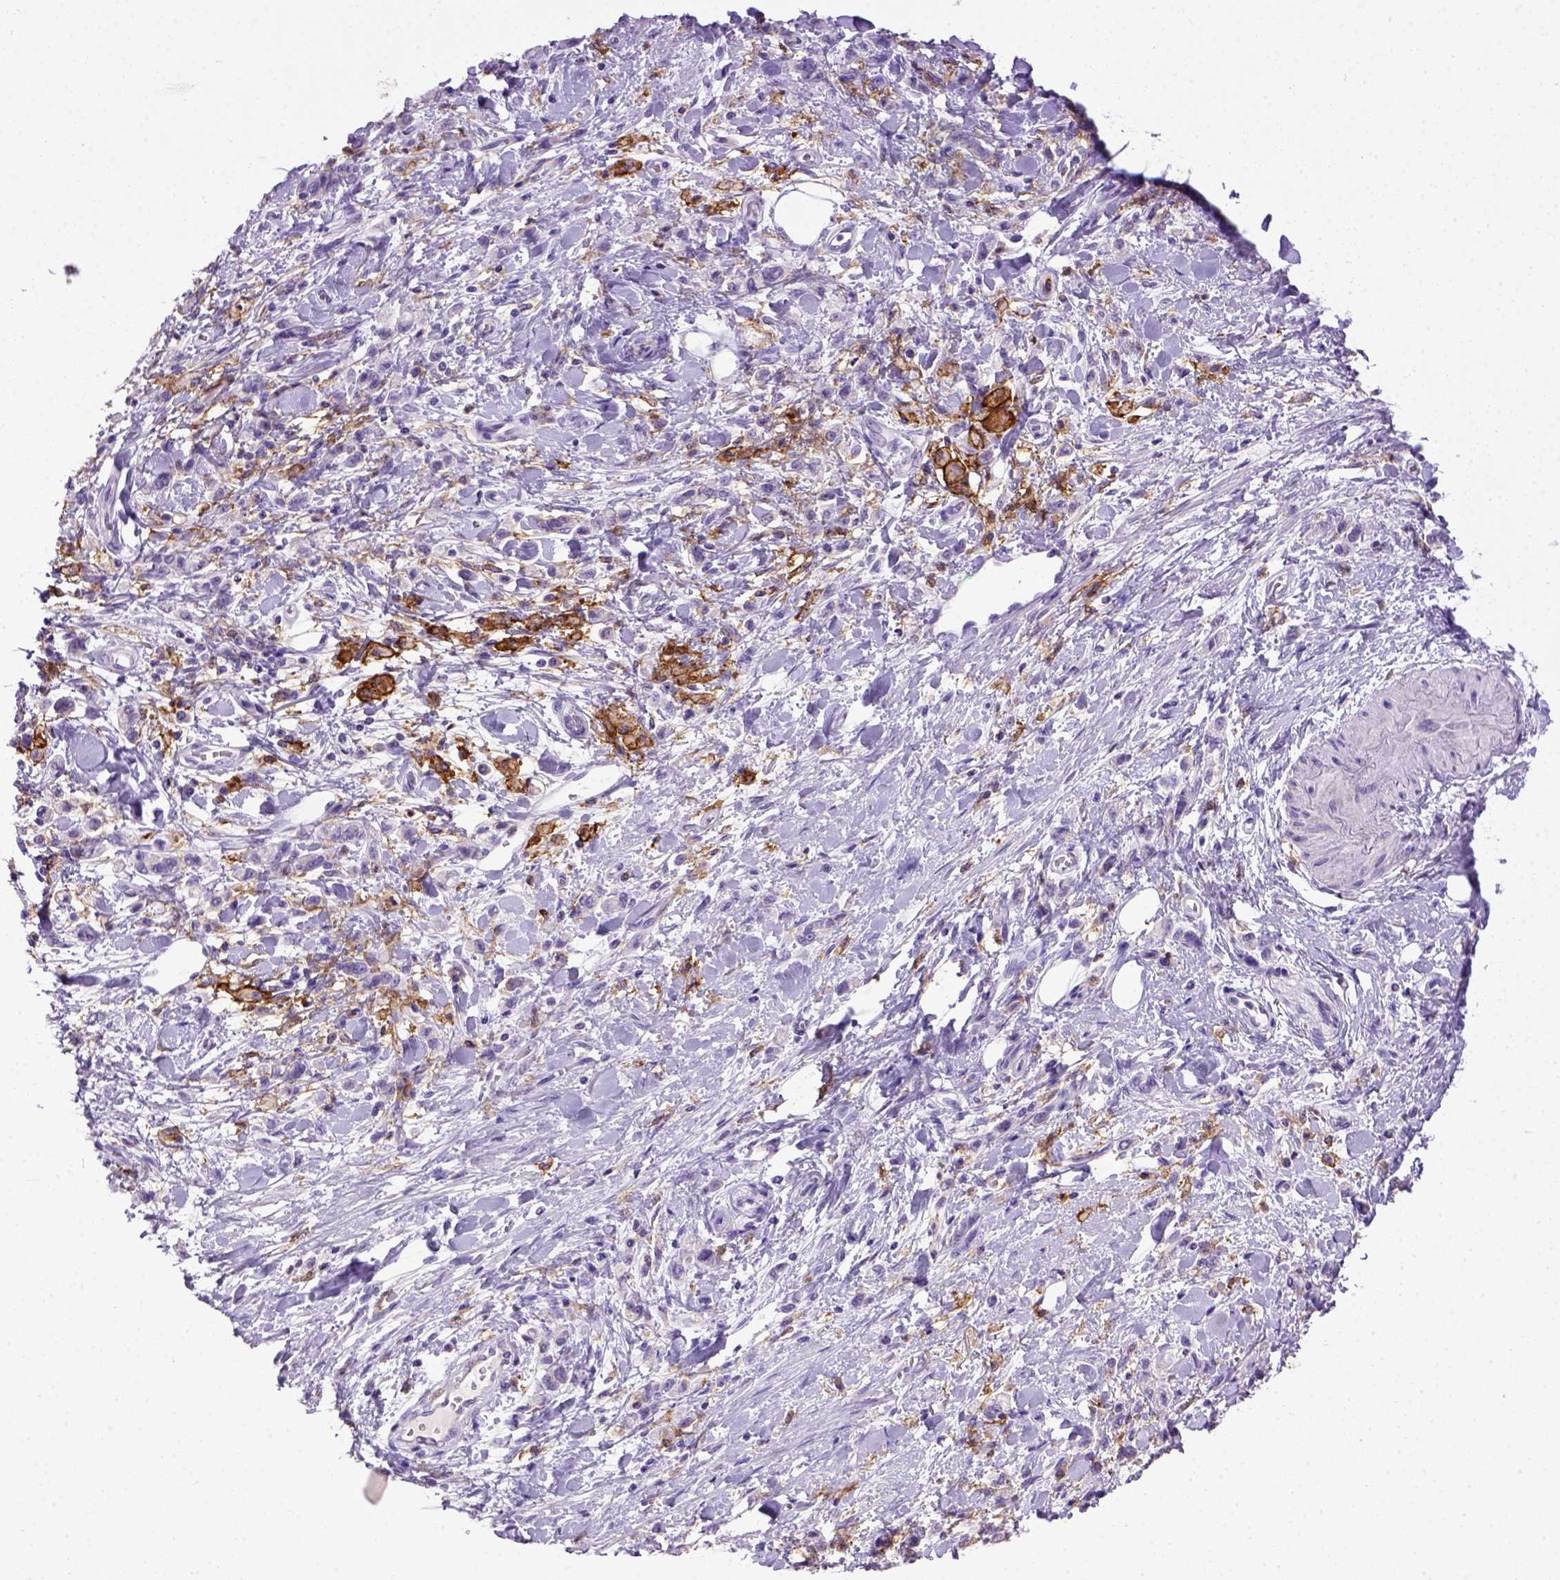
{"staining": {"intensity": "negative", "quantity": "none", "location": "none"}, "tissue": "stomach cancer", "cell_type": "Tumor cells", "image_type": "cancer", "snomed": [{"axis": "morphology", "description": "Adenocarcinoma, NOS"}, {"axis": "topography", "description": "Stomach"}], "caption": "The IHC image has no significant positivity in tumor cells of stomach cancer tissue. (DAB IHC visualized using brightfield microscopy, high magnification).", "gene": "ITGAX", "patient": {"sex": "male", "age": 77}}